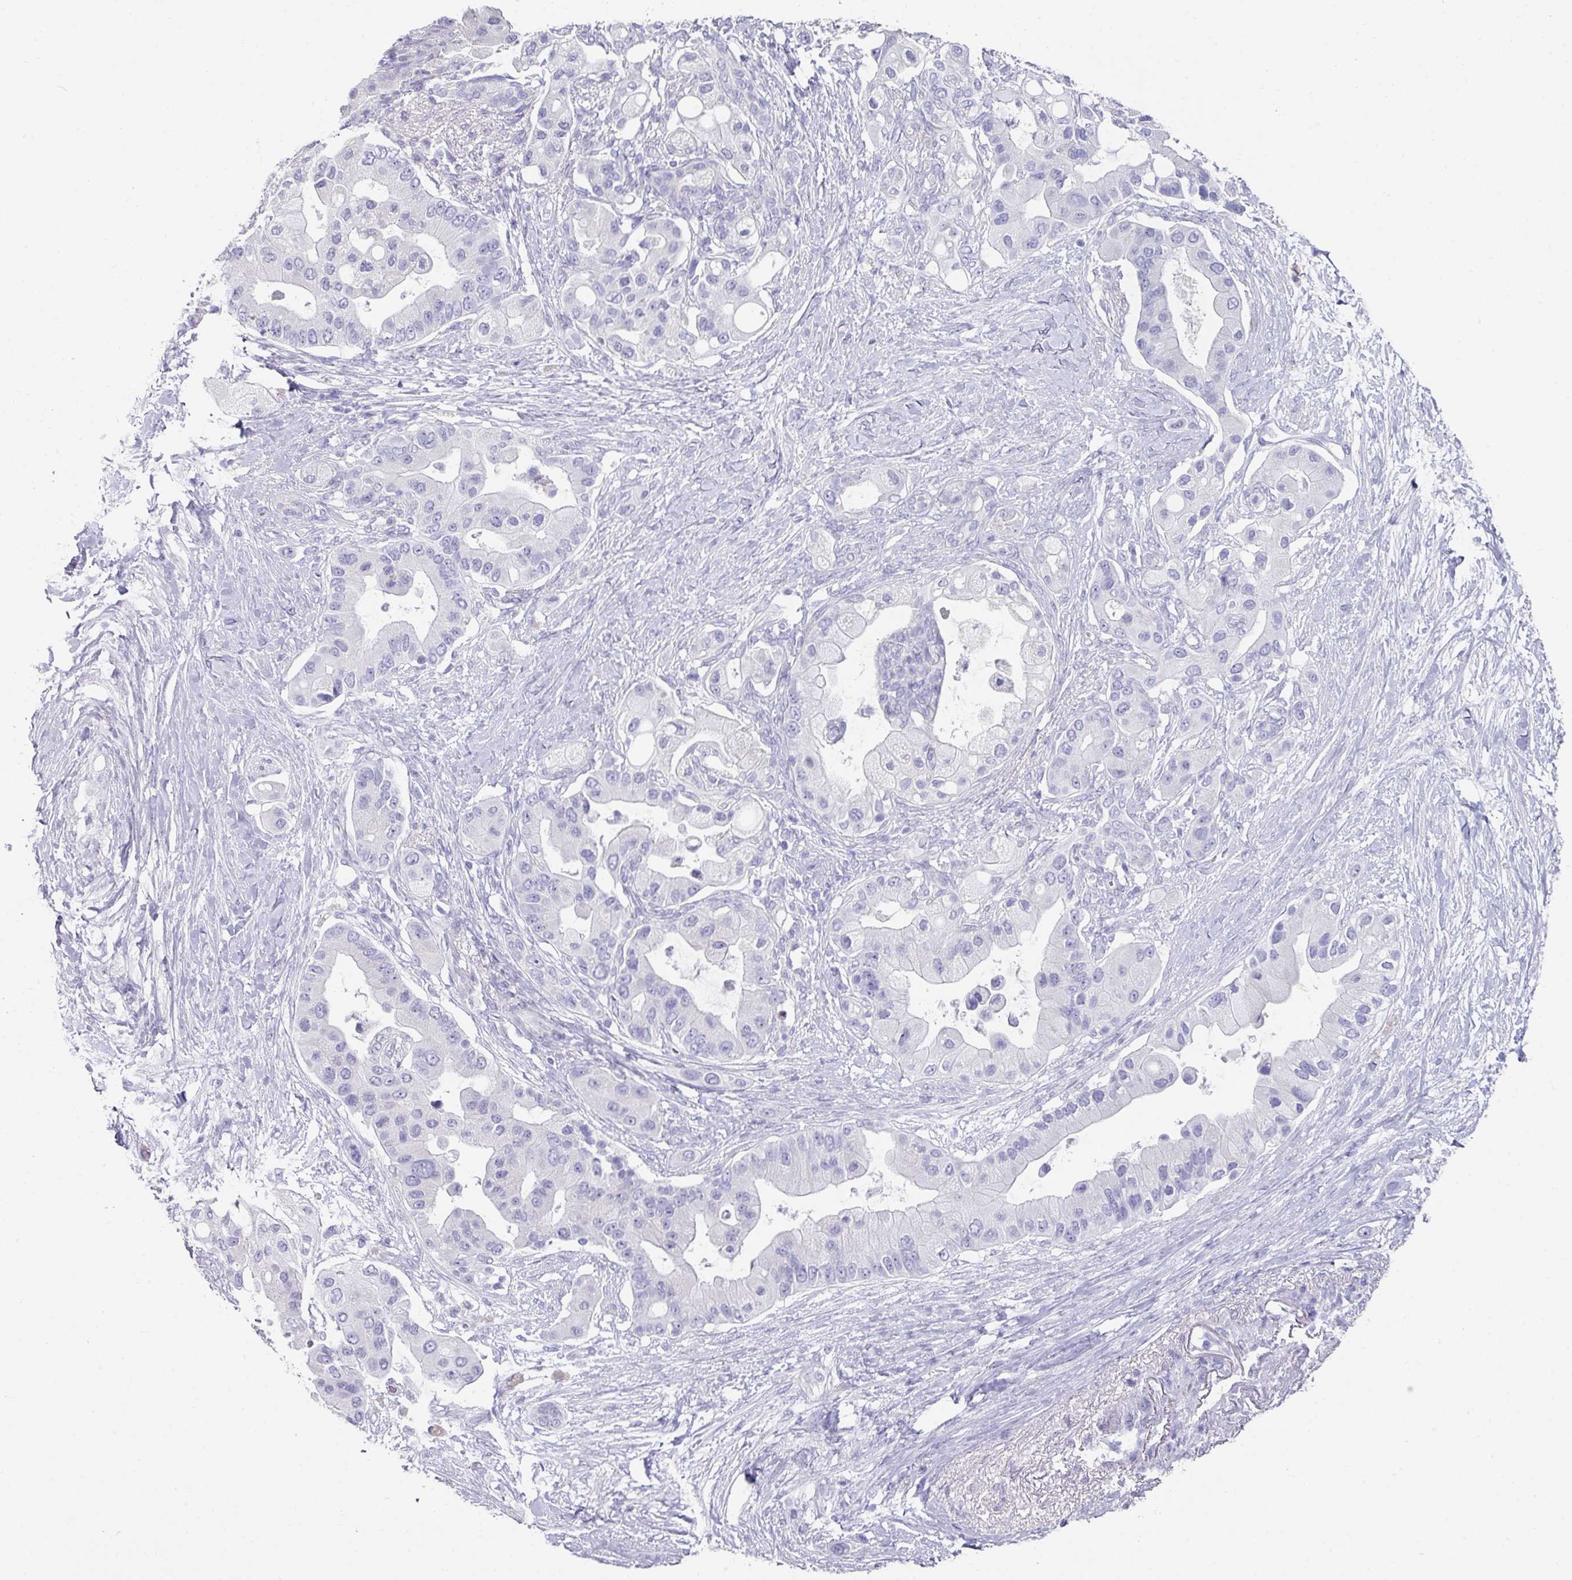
{"staining": {"intensity": "negative", "quantity": "none", "location": "none"}, "tissue": "pancreatic cancer", "cell_type": "Tumor cells", "image_type": "cancer", "snomed": [{"axis": "morphology", "description": "Adenocarcinoma, NOS"}, {"axis": "topography", "description": "Pancreas"}], "caption": "Tumor cells show no significant staining in adenocarcinoma (pancreatic).", "gene": "PEX10", "patient": {"sex": "male", "age": 57}}